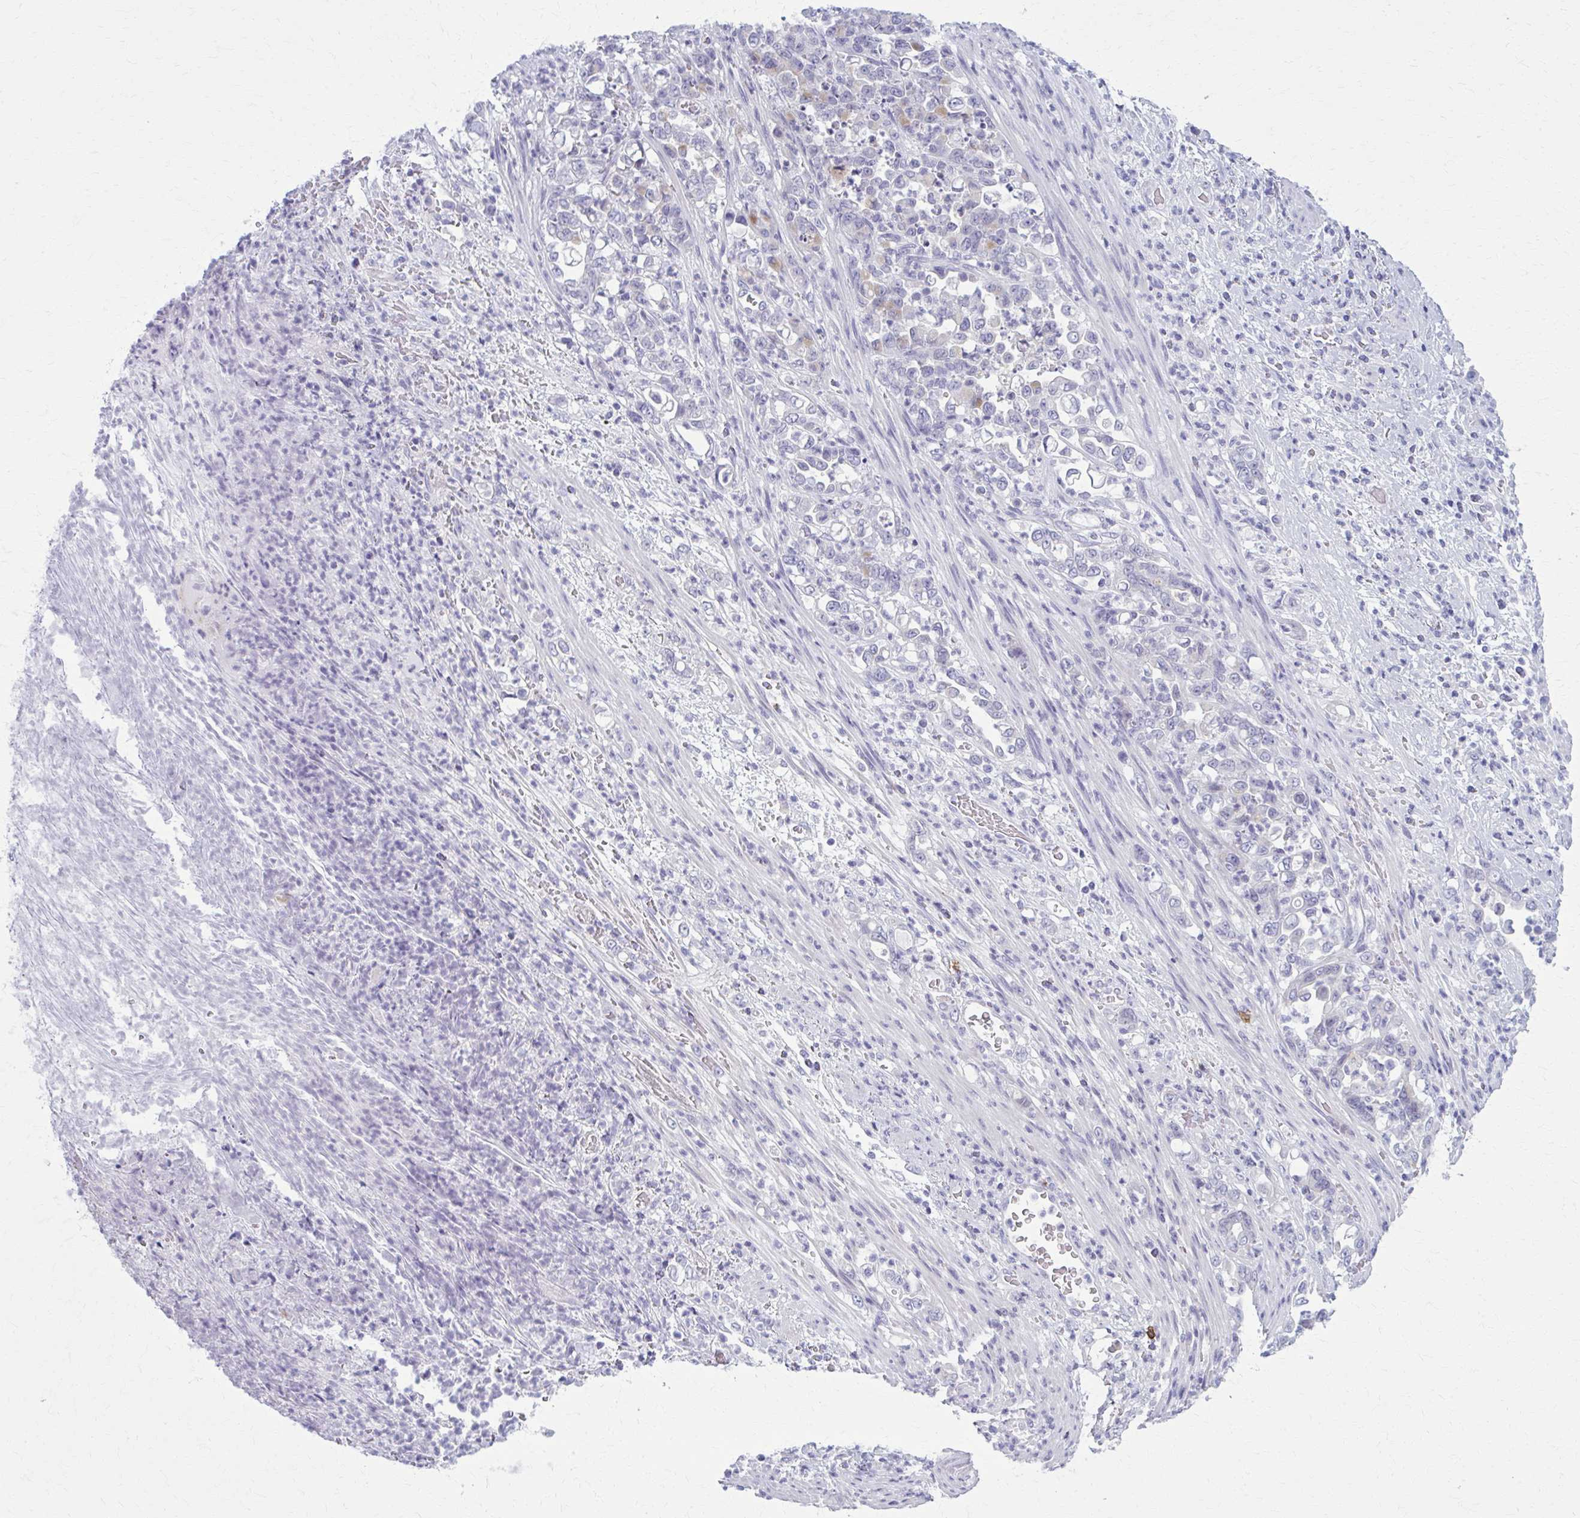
{"staining": {"intensity": "negative", "quantity": "none", "location": "none"}, "tissue": "stomach cancer", "cell_type": "Tumor cells", "image_type": "cancer", "snomed": [{"axis": "morphology", "description": "Normal tissue, NOS"}, {"axis": "morphology", "description": "Adenocarcinoma, NOS"}, {"axis": "topography", "description": "Stomach"}], "caption": "IHC of adenocarcinoma (stomach) demonstrates no expression in tumor cells. Brightfield microscopy of immunohistochemistry stained with DAB (brown) and hematoxylin (blue), captured at high magnification.", "gene": "CD38", "patient": {"sex": "female", "age": 79}}